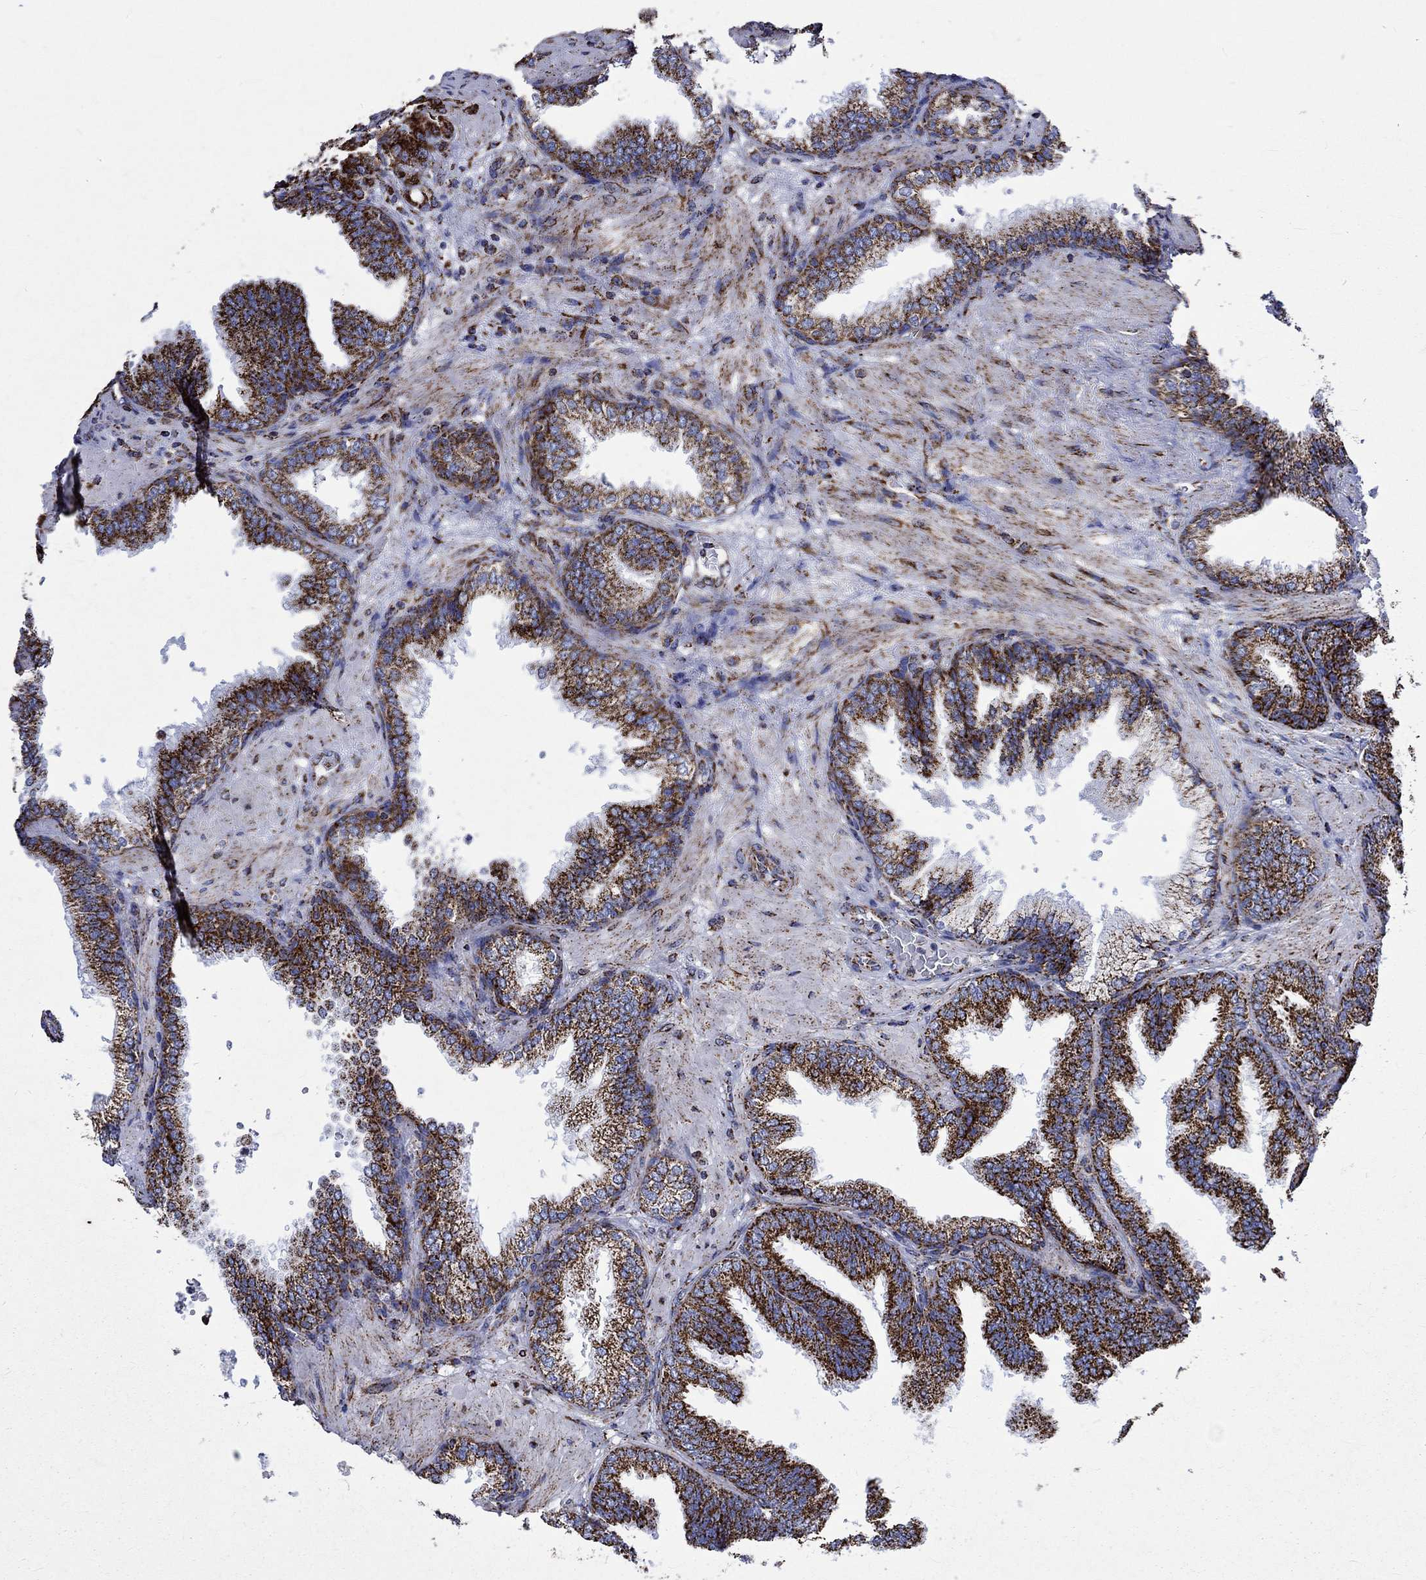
{"staining": {"intensity": "strong", "quantity": ">75%", "location": "cytoplasmic/membranous"}, "tissue": "prostate cancer", "cell_type": "Tumor cells", "image_type": "cancer", "snomed": [{"axis": "morphology", "description": "Adenocarcinoma, Low grade"}, {"axis": "topography", "description": "Prostate"}], "caption": "This is an image of immunohistochemistry staining of prostate adenocarcinoma (low-grade), which shows strong staining in the cytoplasmic/membranous of tumor cells.", "gene": "RCE1", "patient": {"sex": "male", "age": 68}}